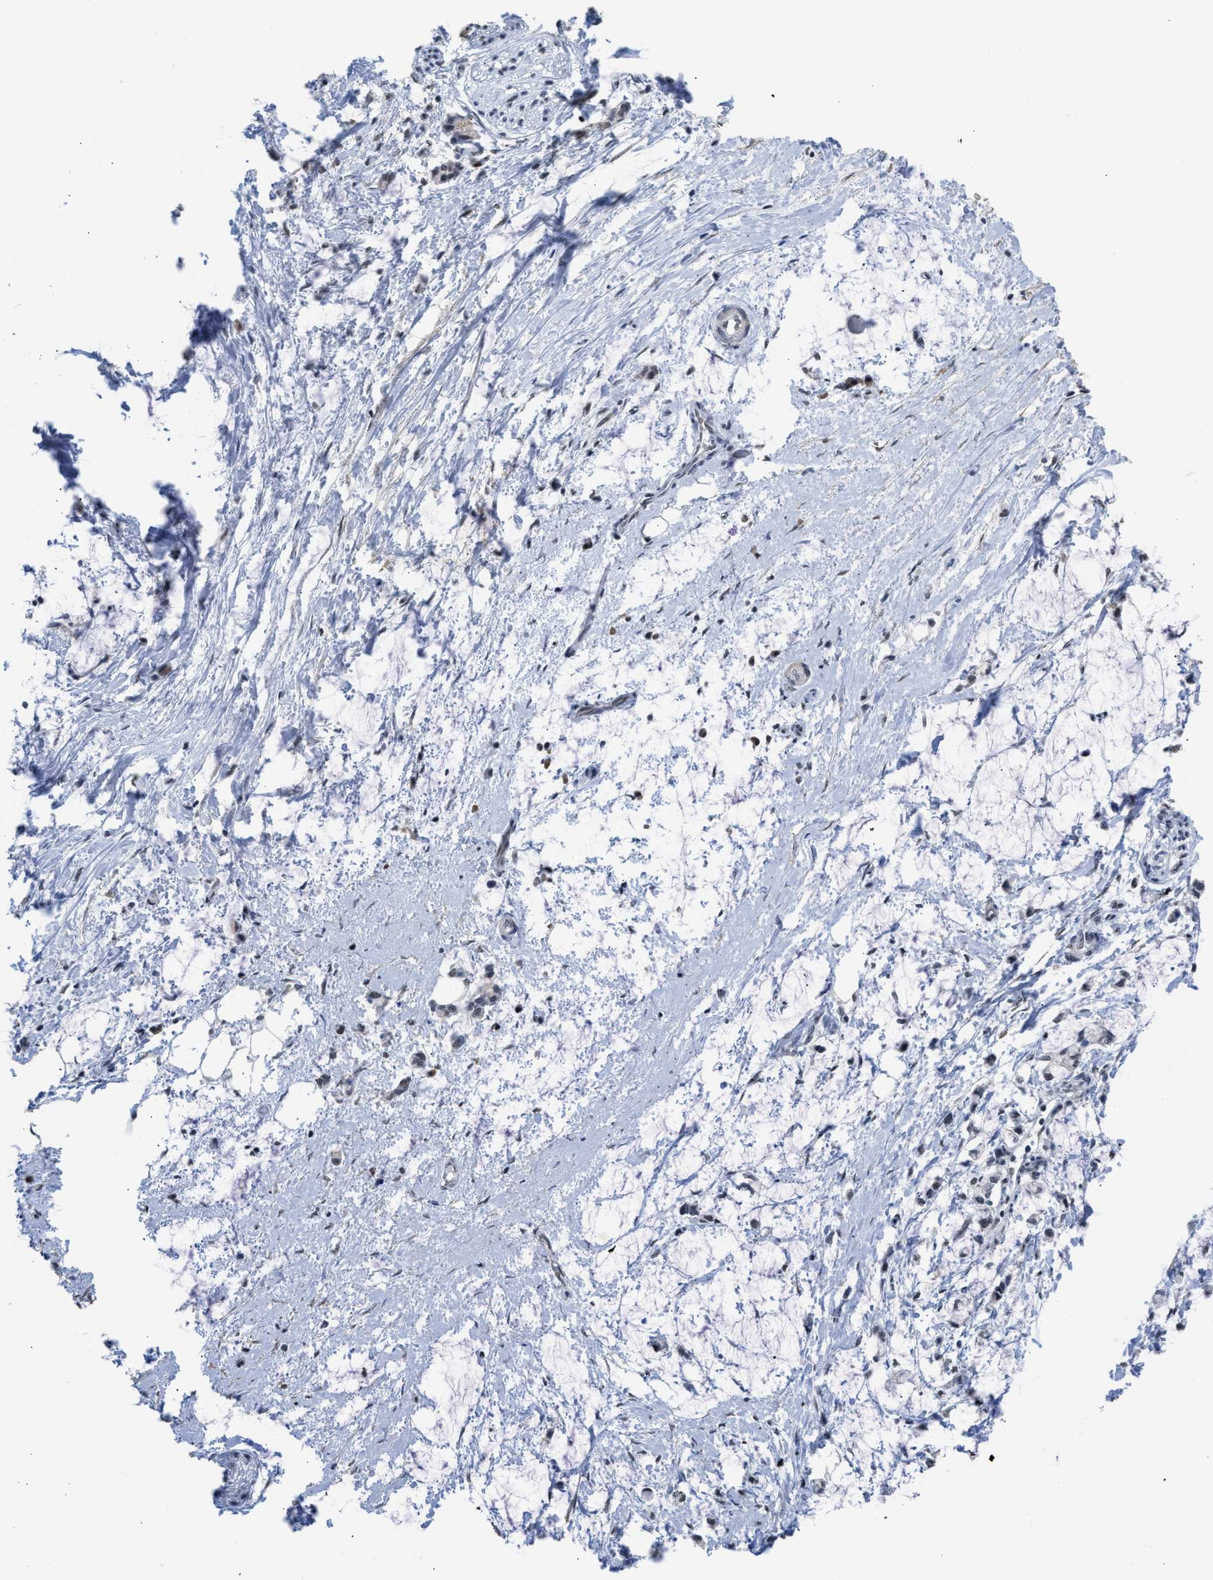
{"staining": {"intensity": "negative", "quantity": "none", "location": "none"}, "tissue": "adipose tissue", "cell_type": "Adipocytes", "image_type": "normal", "snomed": [{"axis": "morphology", "description": "Normal tissue, NOS"}, {"axis": "morphology", "description": "Adenocarcinoma, NOS"}, {"axis": "topography", "description": "Colon"}, {"axis": "topography", "description": "Peripheral nerve tissue"}], "caption": "Image shows no significant protein staining in adipocytes of benign adipose tissue. (Brightfield microscopy of DAB (3,3'-diaminobenzidine) immunohistochemistry (IHC) at high magnification).", "gene": "SCAF4", "patient": {"sex": "male", "age": 14}}